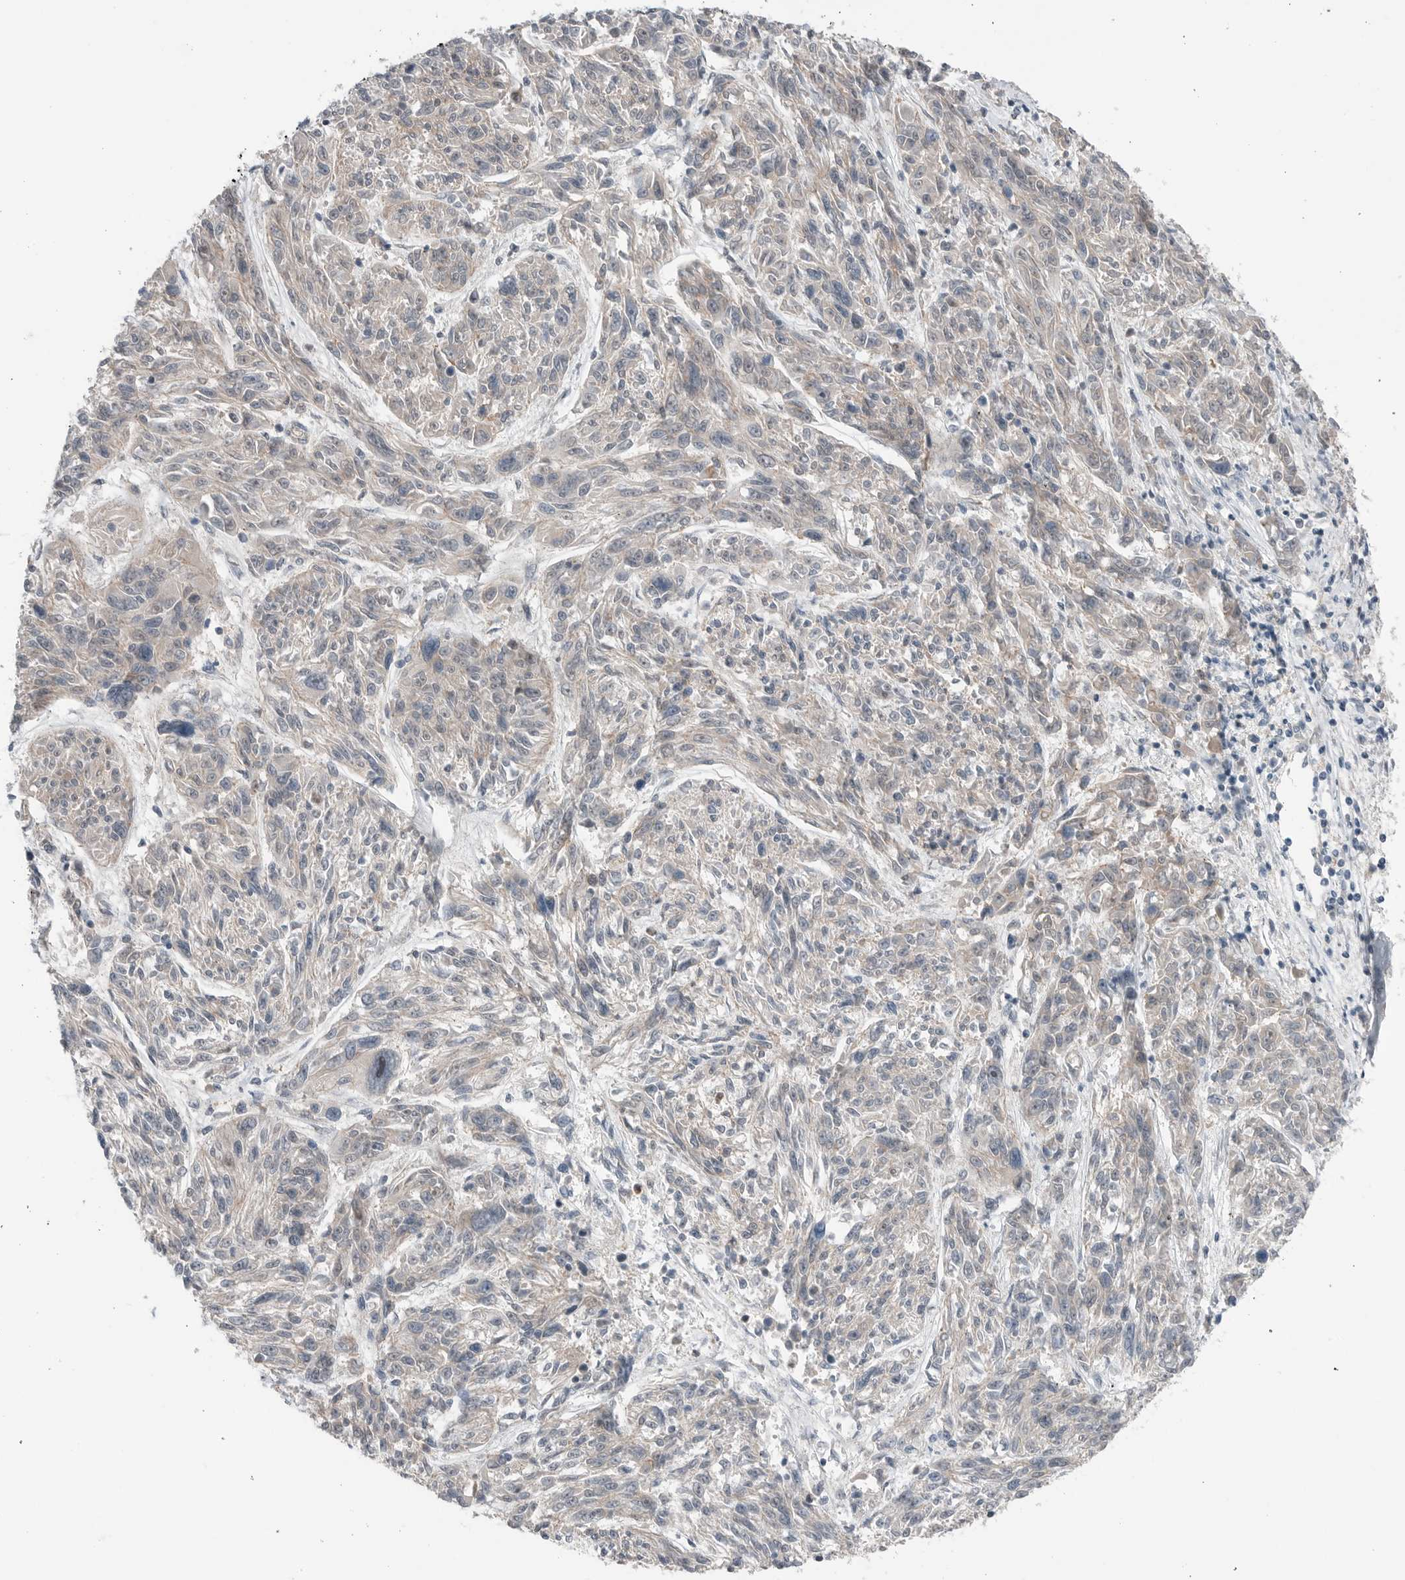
{"staining": {"intensity": "negative", "quantity": "none", "location": "none"}, "tissue": "melanoma", "cell_type": "Tumor cells", "image_type": "cancer", "snomed": [{"axis": "morphology", "description": "Malignant melanoma, NOS"}, {"axis": "topography", "description": "Skin"}], "caption": "Immunohistochemical staining of human malignant melanoma reveals no significant positivity in tumor cells.", "gene": "NTAQ1", "patient": {"sex": "male", "age": 53}}